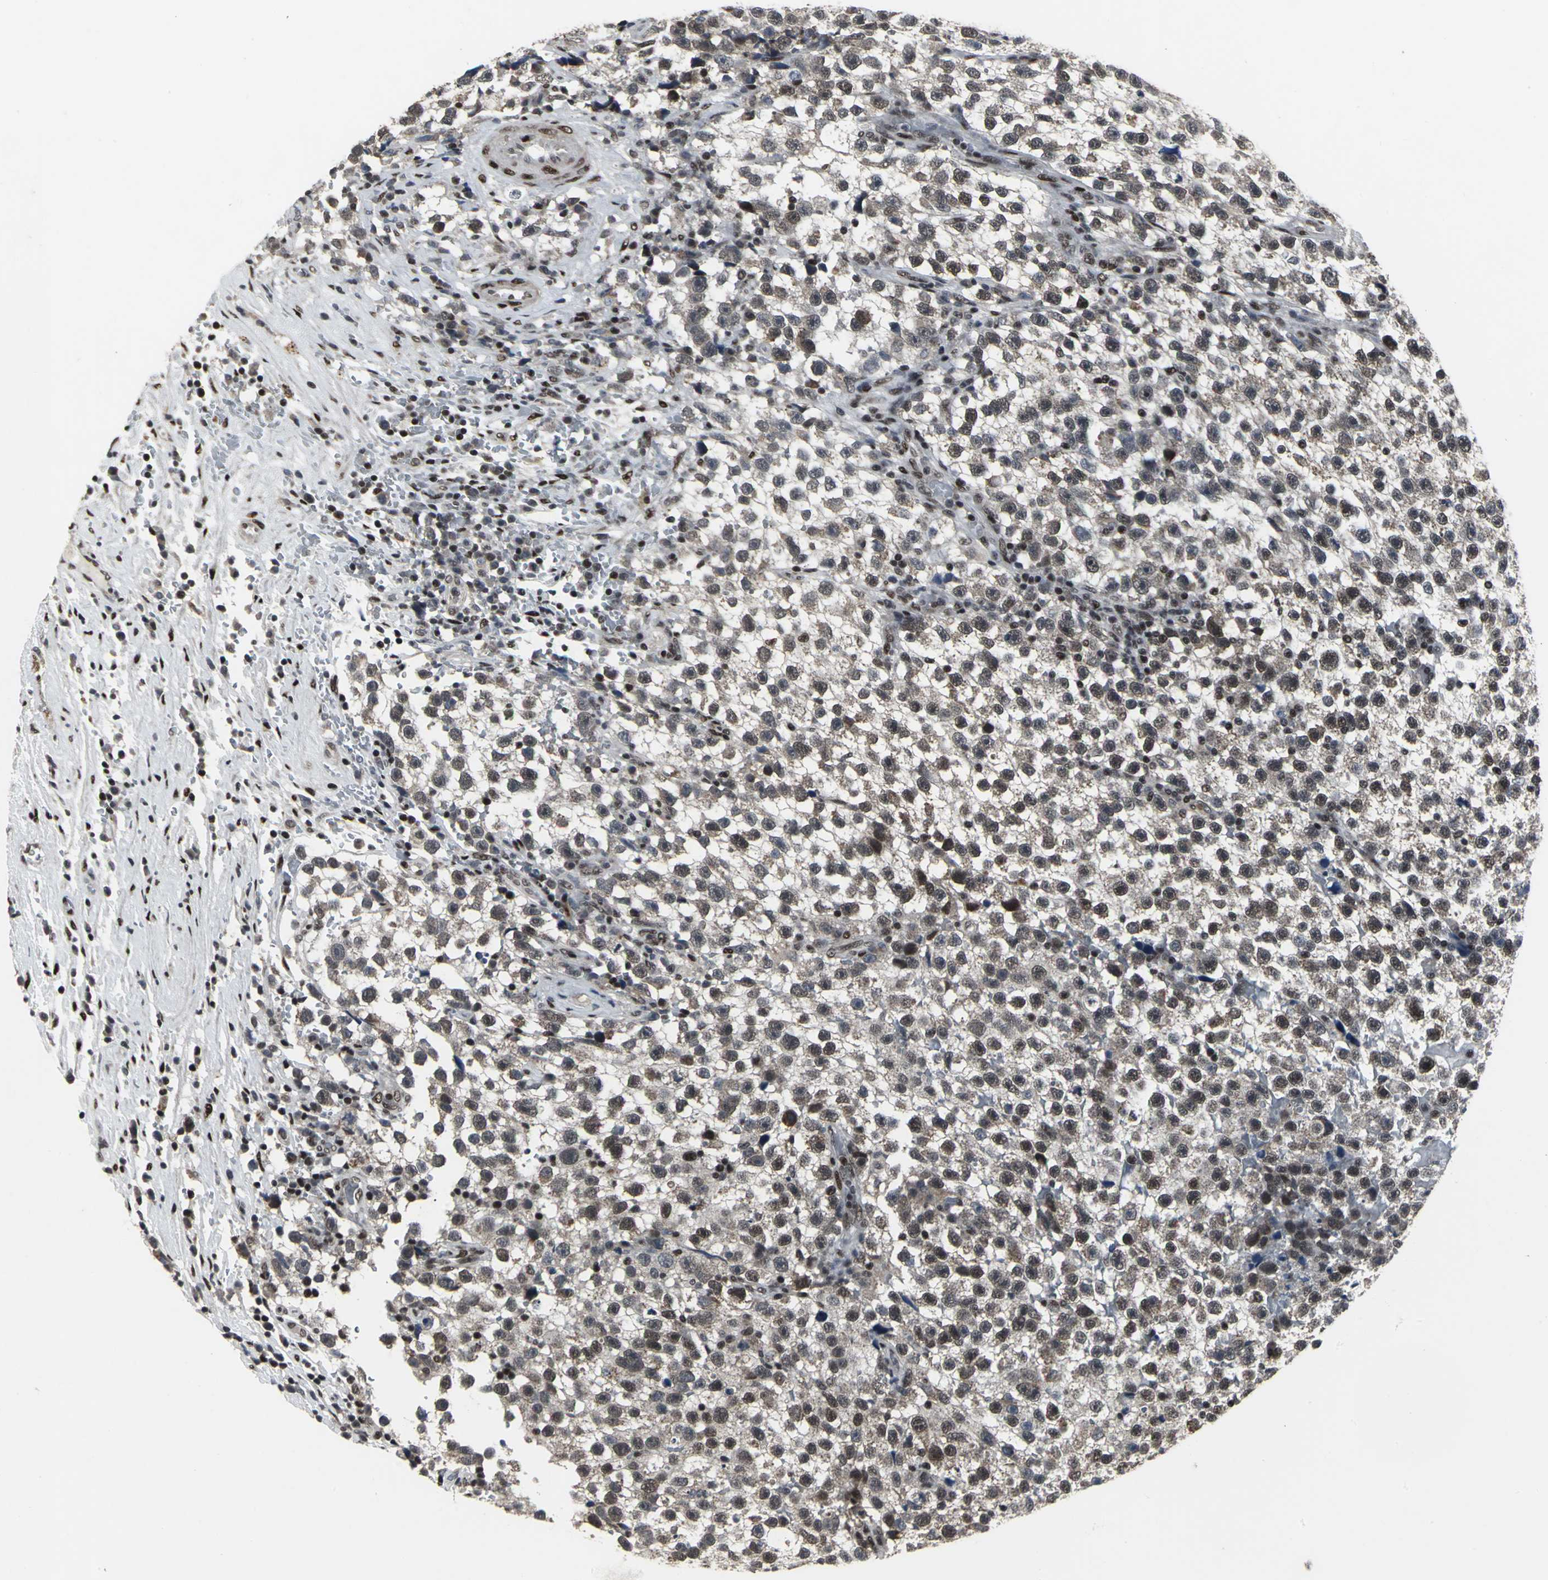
{"staining": {"intensity": "moderate", "quantity": "25%-75%", "location": "nuclear"}, "tissue": "testis cancer", "cell_type": "Tumor cells", "image_type": "cancer", "snomed": [{"axis": "morphology", "description": "Seminoma, NOS"}, {"axis": "topography", "description": "Testis"}], "caption": "High-power microscopy captured an IHC photomicrograph of testis cancer, revealing moderate nuclear positivity in approximately 25%-75% of tumor cells.", "gene": "SRF", "patient": {"sex": "male", "age": 33}}